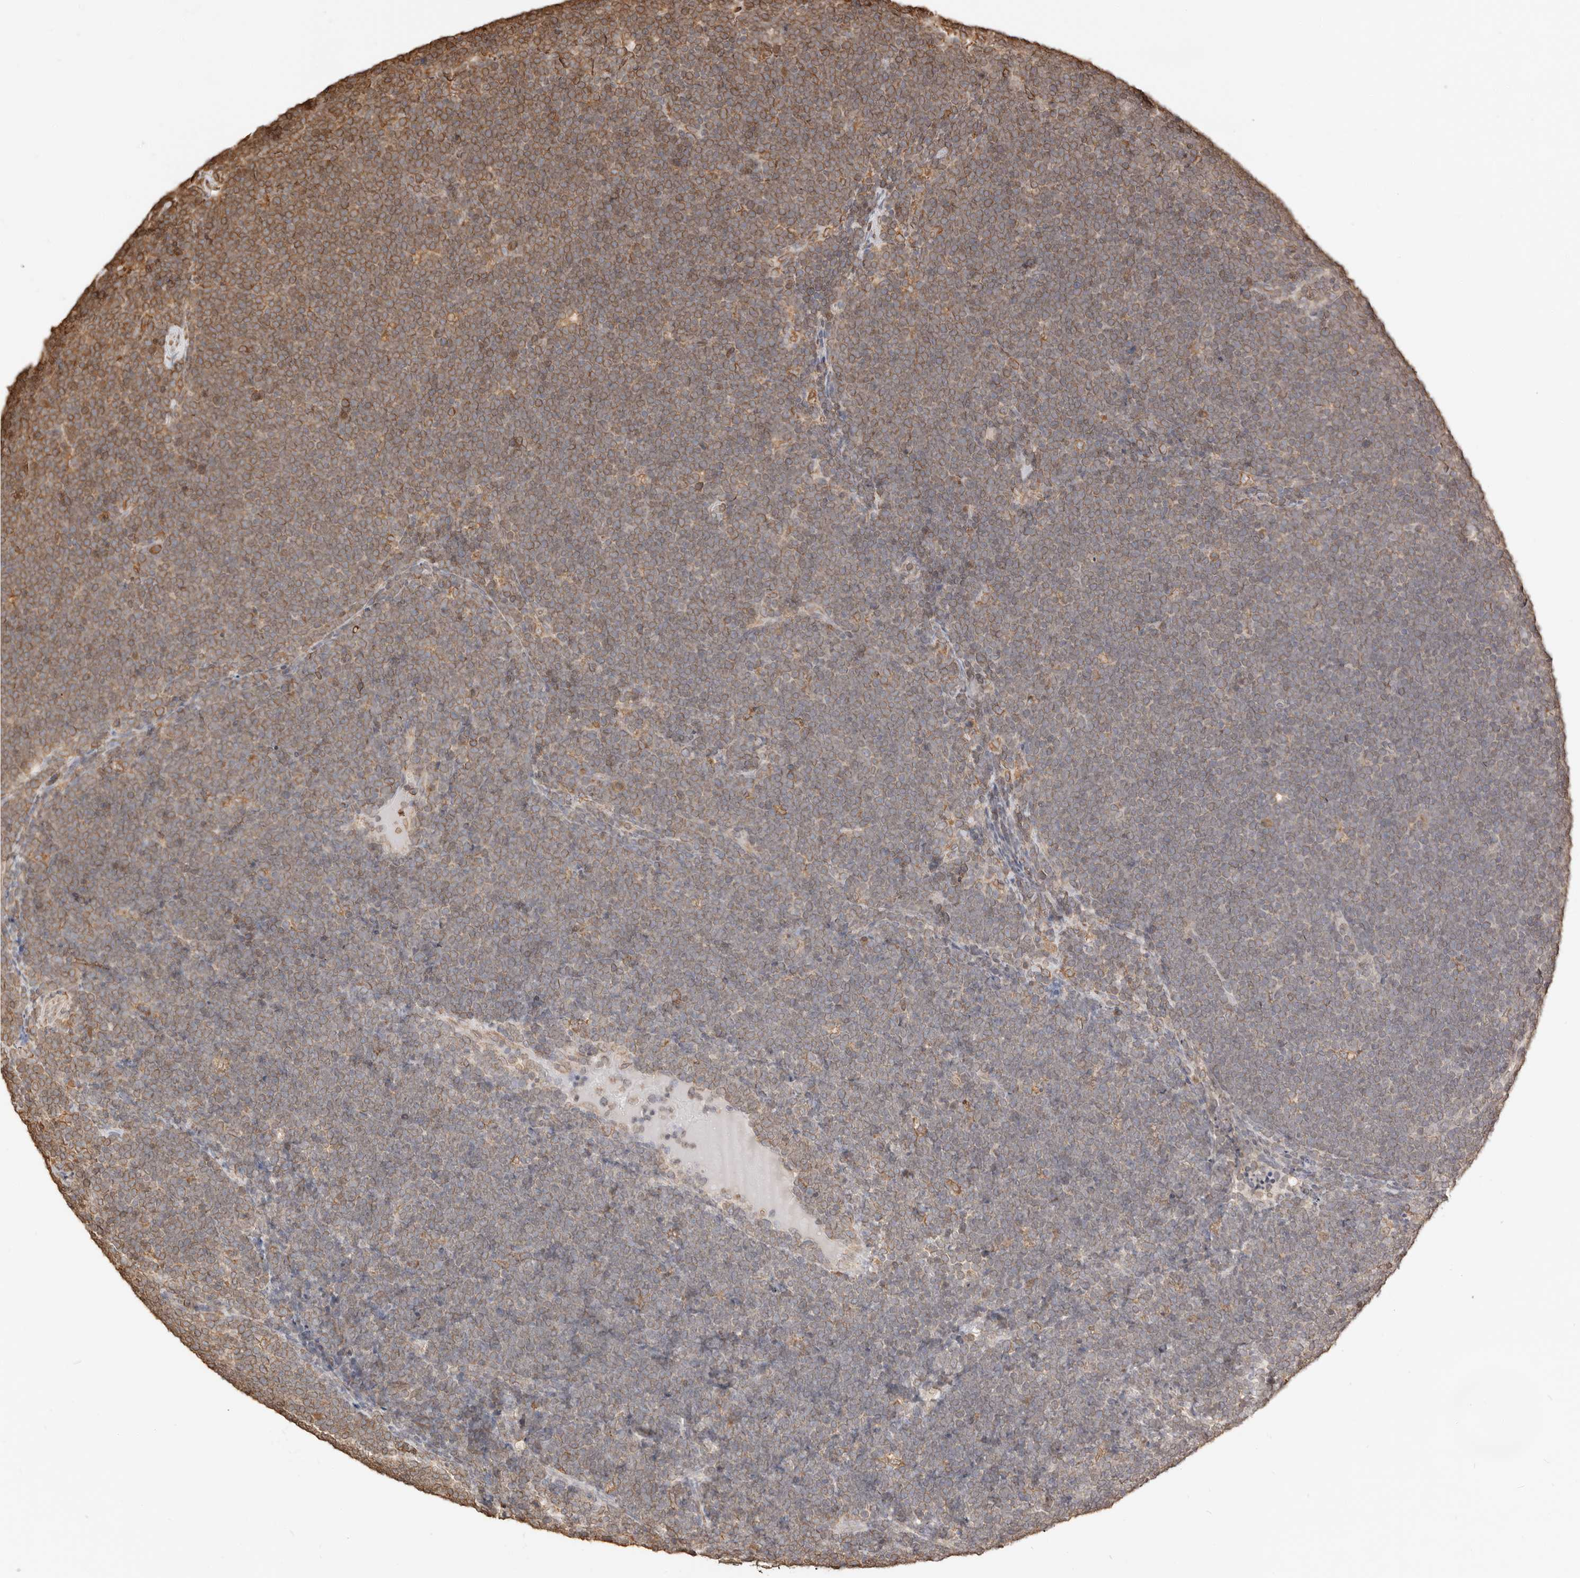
{"staining": {"intensity": "moderate", "quantity": "25%-75%", "location": "cytoplasmic/membranous"}, "tissue": "lymphoma", "cell_type": "Tumor cells", "image_type": "cancer", "snomed": [{"axis": "morphology", "description": "Malignant lymphoma, non-Hodgkin's type, High grade"}, {"axis": "topography", "description": "Lymph node"}], "caption": "A micrograph of human lymphoma stained for a protein displays moderate cytoplasmic/membranous brown staining in tumor cells. The staining was performed using DAB, with brown indicating positive protein expression. Nuclei are stained blue with hematoxylin.", "gene": "ARHGEF10L", "patient": {"sex": "male", "age": 13}}